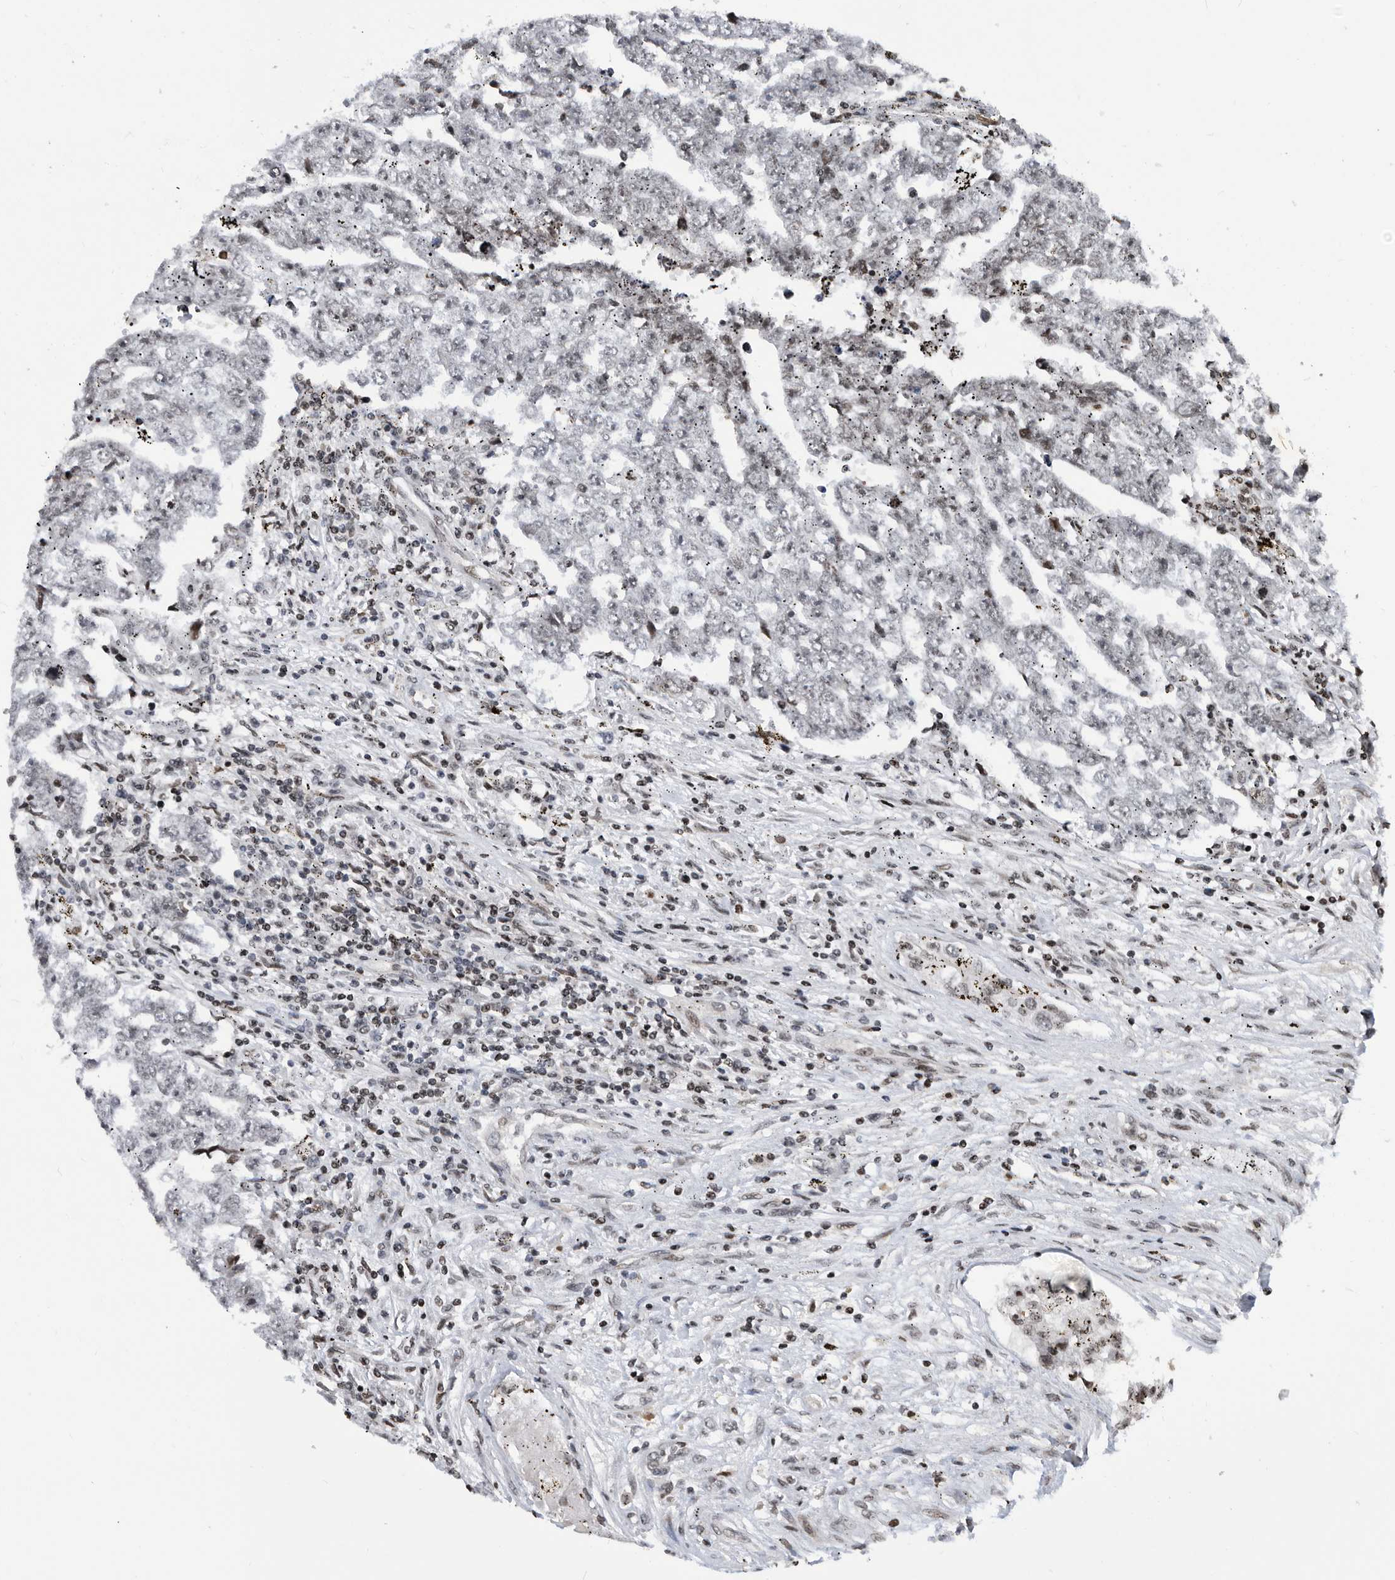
{"staining": {"intensity": "weak", "quantity": "<25%", "location": "nuclear"}, "tissue": "testis cancer", "cell_type": "Tumor cells", "image_type": "cancer", "snomed": [{"axis": "morphology", "description": "Carcinoma, Embryonal, NOS"}, {"axis": "topography", "description": "Testis"}], "caption": "An image of testis cancer (embryonal carcinoma) stained for a protein reveals no brown staining in tumor cells.", "gene": "SNRNP48", "patient": {"sex": "male", "age": 25}}